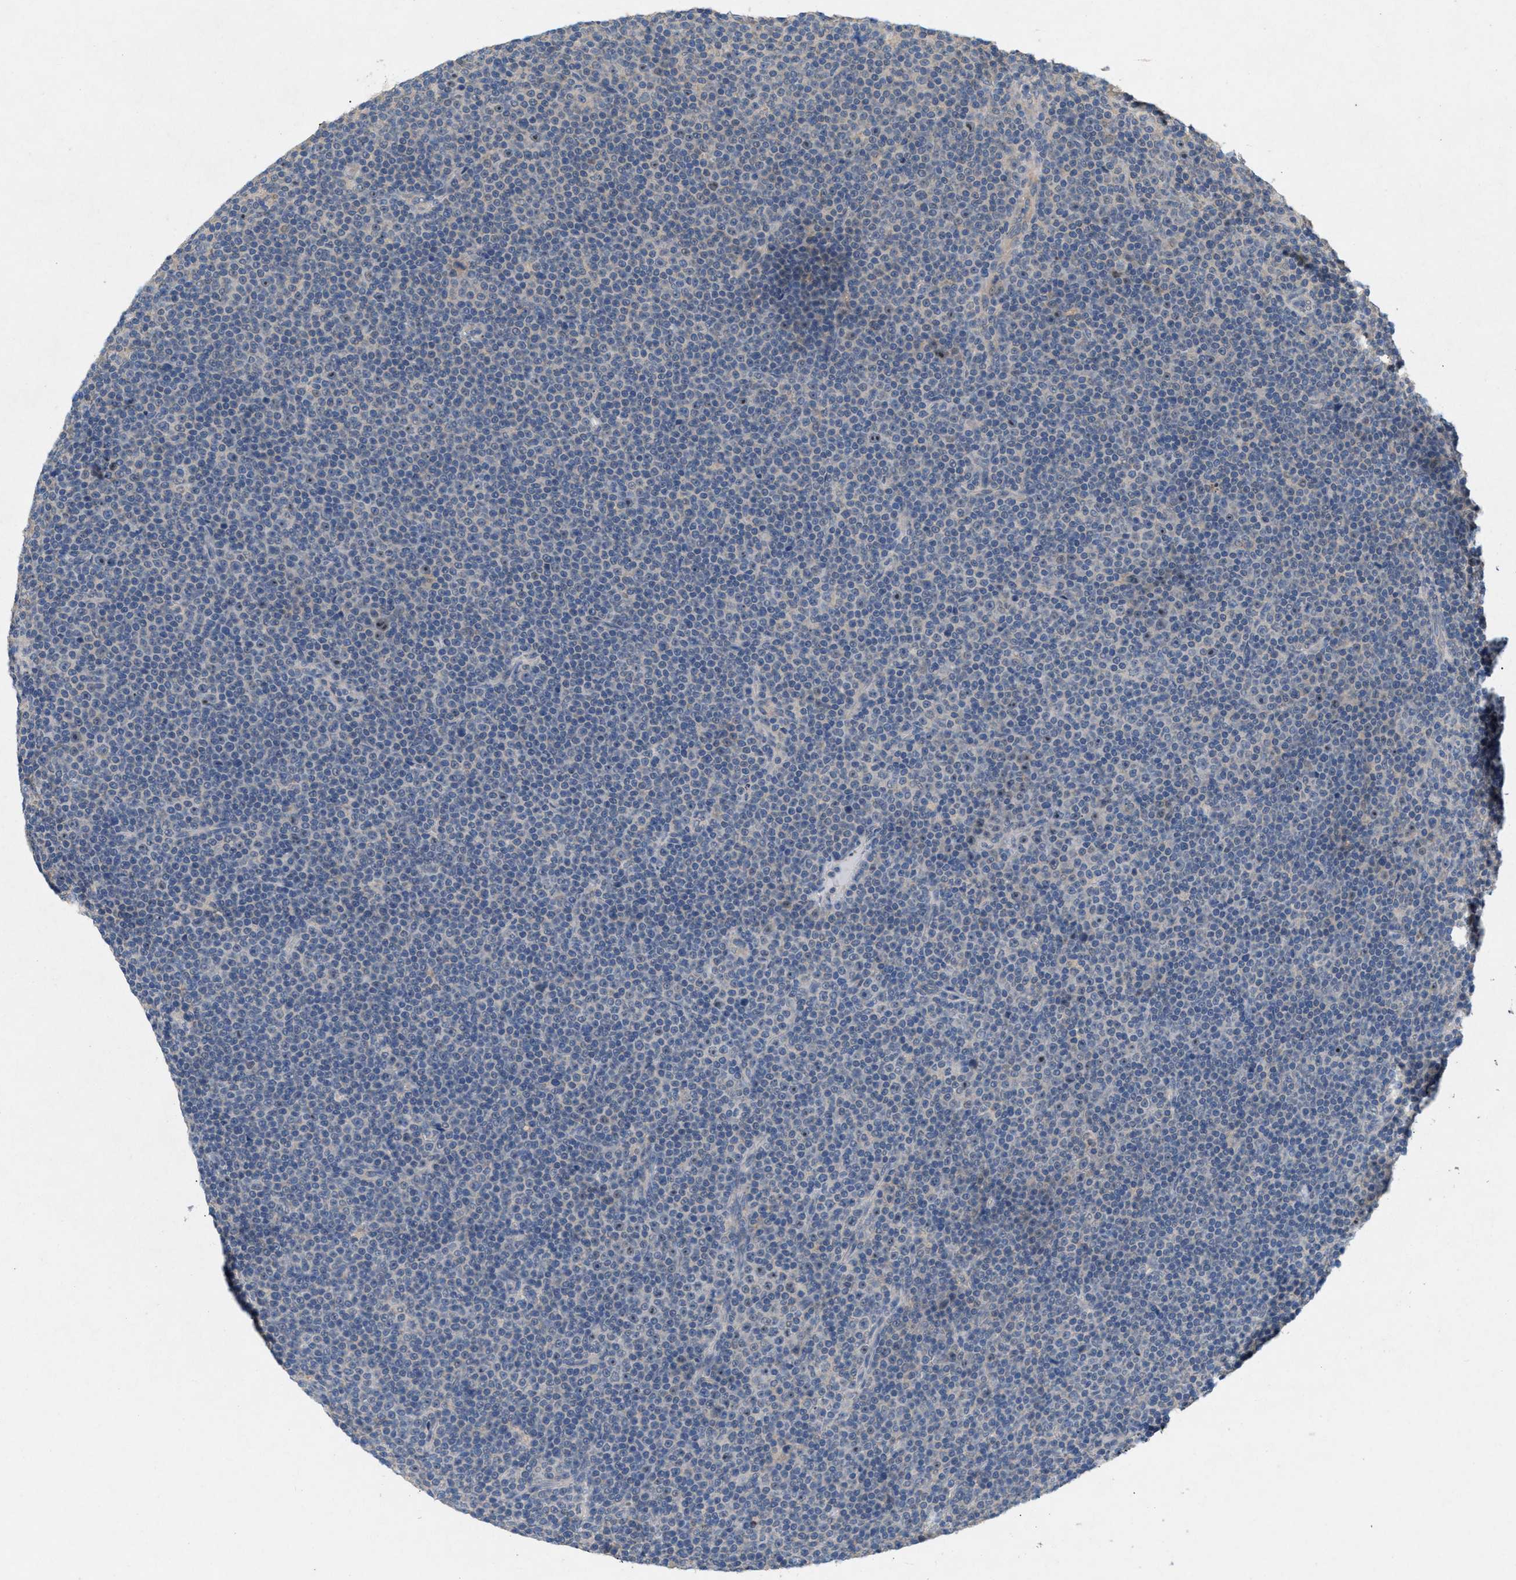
{"staining": {"intensity": "negative", "quantity": "none", "location": "none"}, "tissue": "lymphoma", "cell_type": "Tumor cells", "image_type": "cancer", "snomed": [{"axis": "morphology", "description": "Malignant lymphoma, non-Hodgkin's type, Low grade"}, {"axis": "topography", "description": "Lymph node"}], "caption": "A micrograph of lymphoma stained for a protein shows no brown staining in tumor cells.", "gene": "DCAF7", "patient": {"sex": "female", "age": 67}}